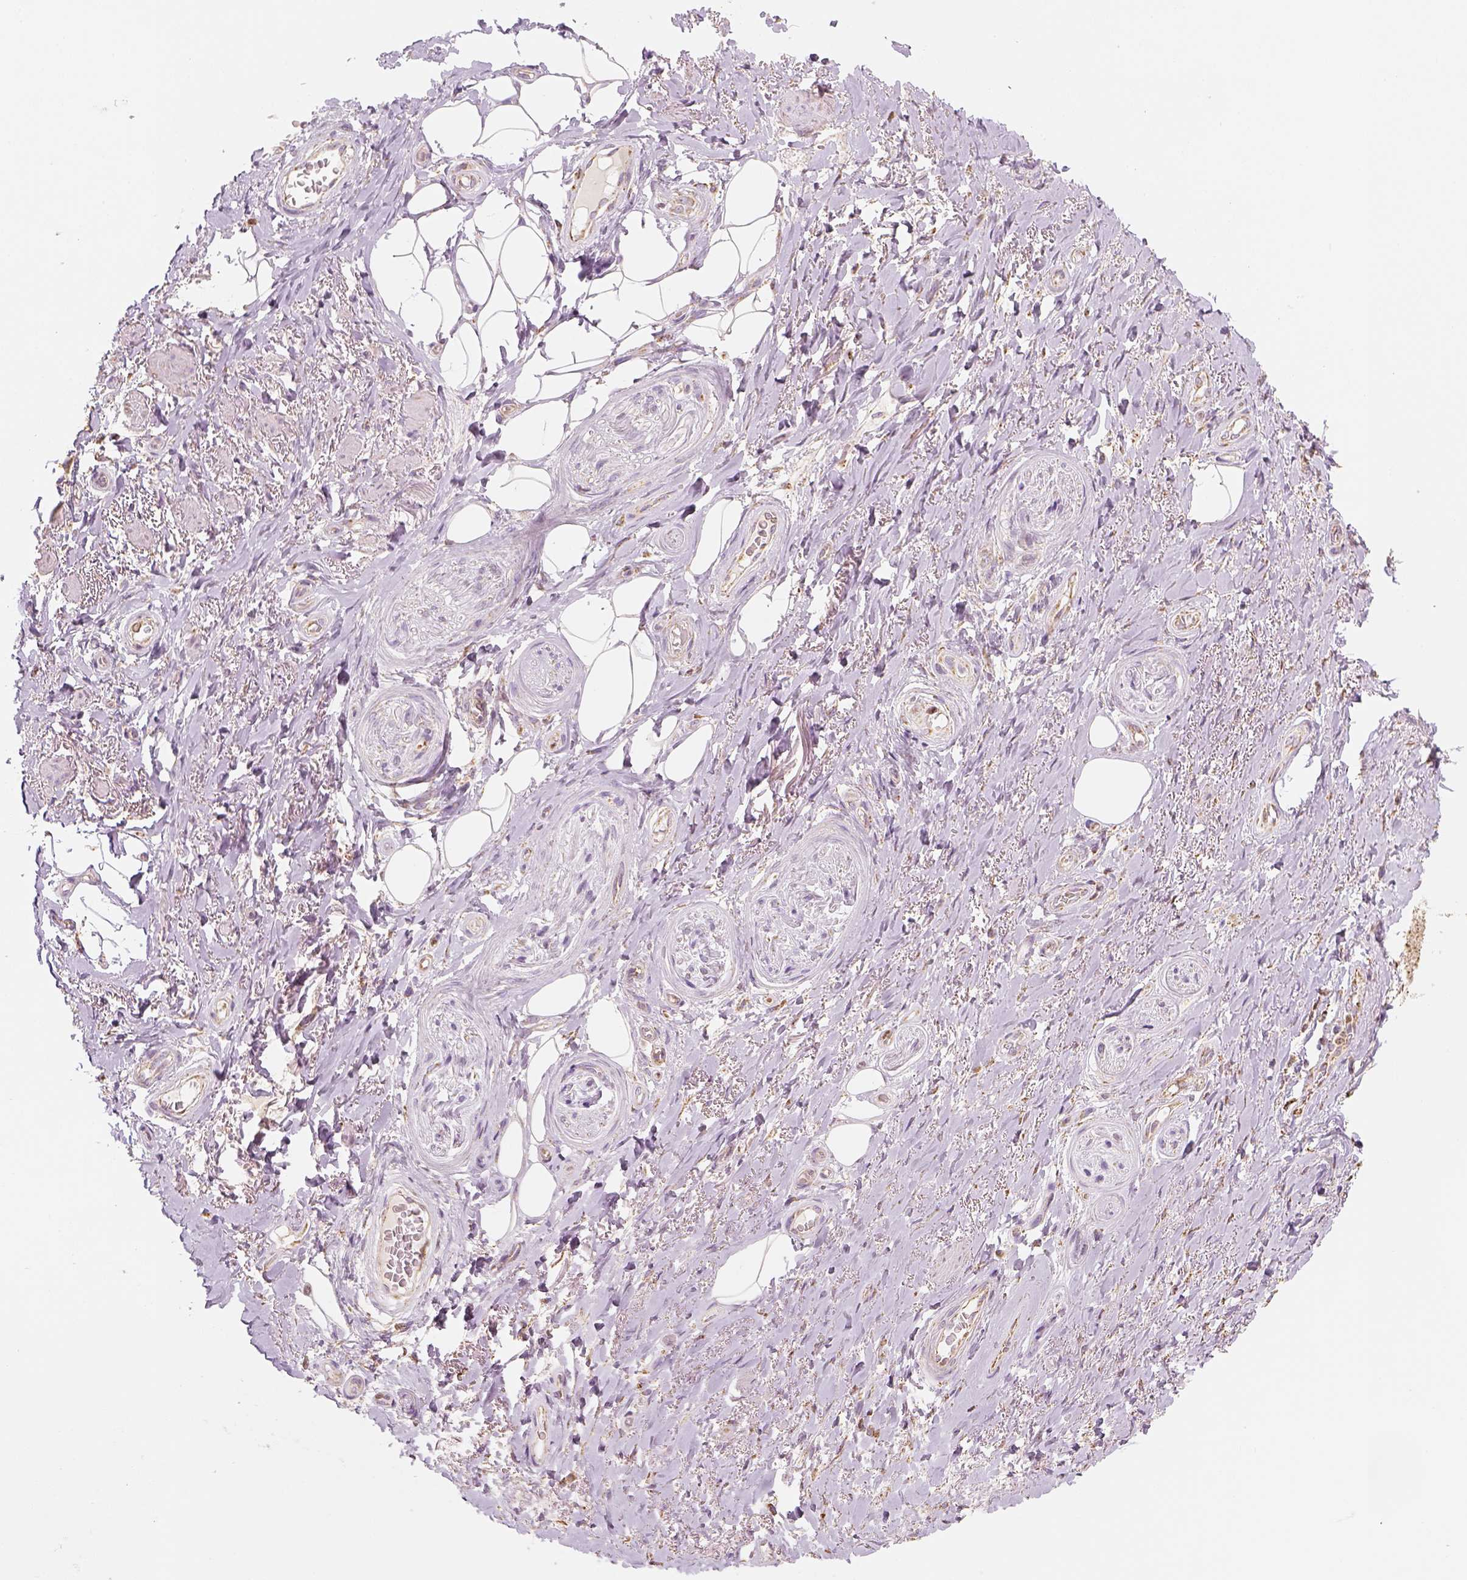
{"staining": {"intensity": "negative", "quantity": "none", "location": "none"}, "tissue": "adipose tissue", "cell_type": "Adipocytes", "image_type": "normal", "snomed": [{"axis": "morphology", "description": "Normal tissue, NOS"}, {"axis": "topography", "description": "Anal"}, {"axis": "topography", "description": "Peripheral nerve tissue"}], "caption": "Human adipose tissue stained for a protein using immunohistochemistry (IHC) demonstrates no expression in adipocytes.", "gene": "LCA5", "patient": {"sex": "male", "age": 53}}